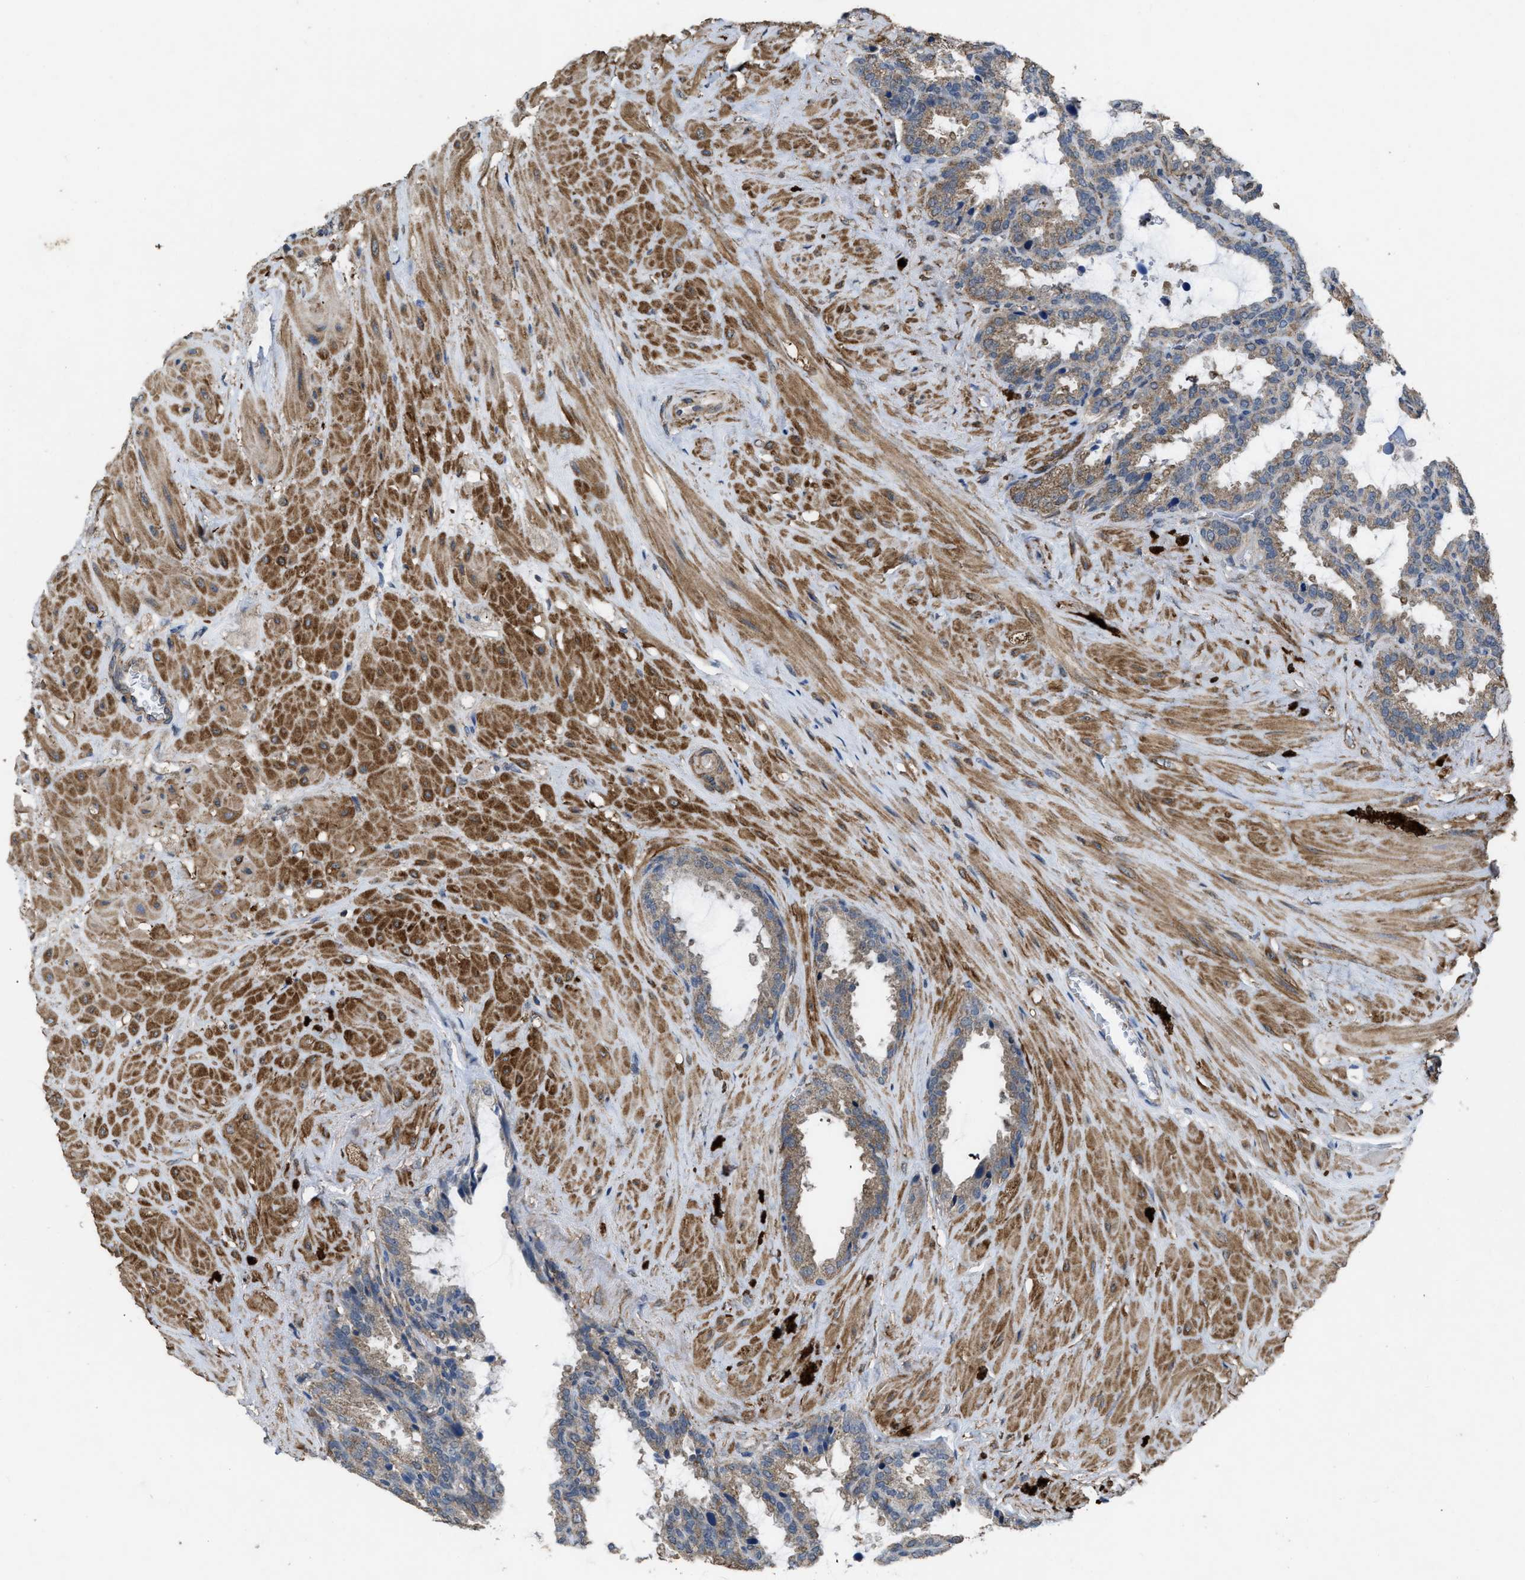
{"staining": {"intensity": "weak", "quantity": ">75%", "location": "cytoplasmic/membranous"}, "tissue": "seminal vesicle", "cell_type": "Glandular cells", "image_type": "normal", "snomed": [{"axis": "morphology", "description": "Normal tissue, NOS"}, {"axis": "topography", "description": "Seminal veicle"}], "caption": "A brown stain highlights weak cytoplasmic/membranous staining of a protein in glandular cells of benign seminal vesicle. Immunohistochemistry stains the protein in brown and the nuclei are stained blue.", "gene": "ARL6", "patient": {"sex": "male", "age": 46}}